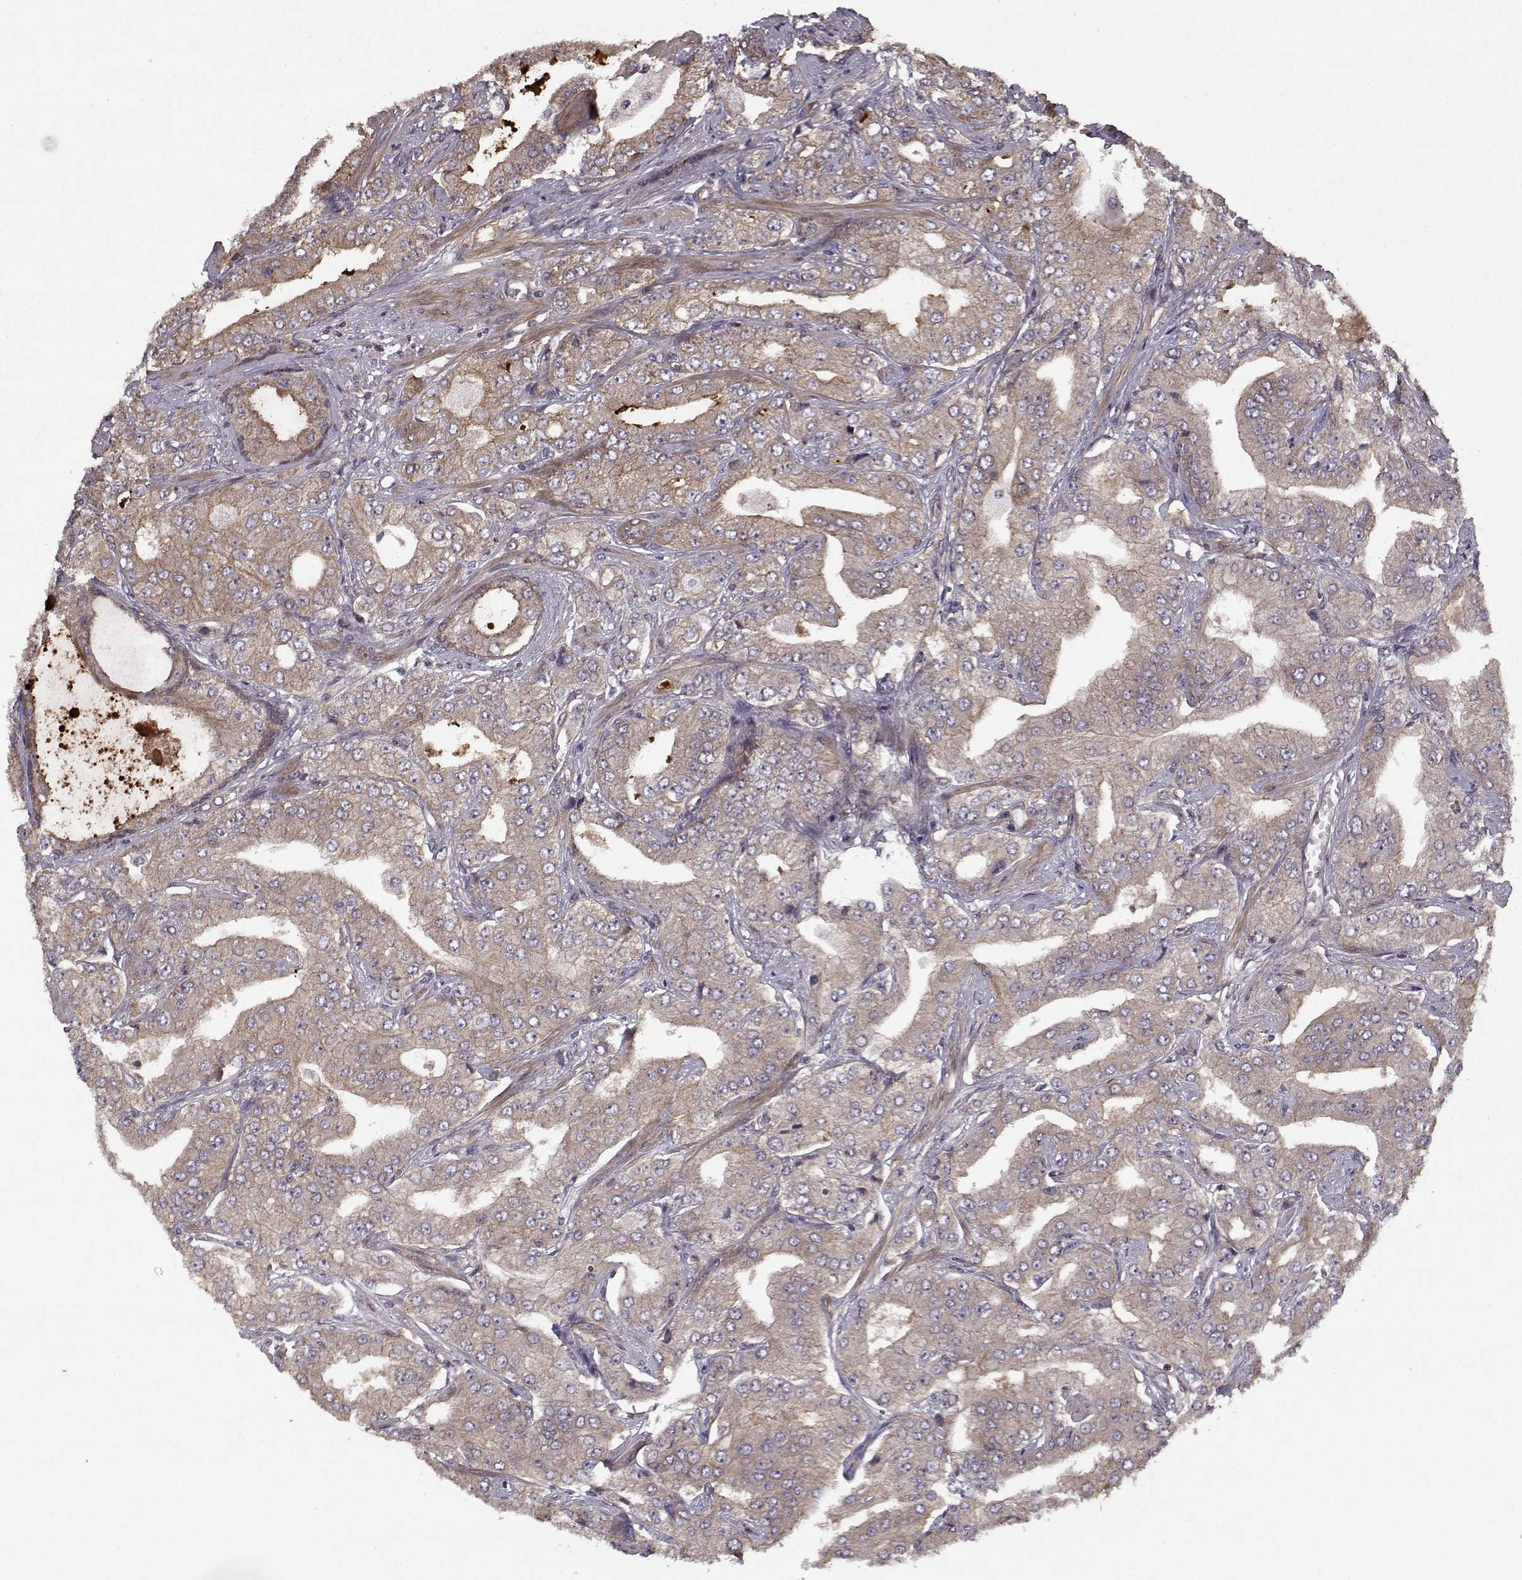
{"staining": {"intensity": "weak", "quantity": "25%-75%", "location": "cytoplasmic/membranous"}, "tissue": "prostate cancer", "cell_type": "Tumor cells", "image_type": "cancer", "snomed": [{"axis": "morphology", "description": "Adenocarcinoma, Low grade"}, {"axis": "topography", "description": "Prostate"}], "caption": "An image of human prostate cancer (low-grade adenocarcinoma) stained for a protein displays weak cytoplasmic/membranous brown staining in tumor cells.", "gene": "PPP1R12A", "patient": {"sex": "male", "age": 60}}